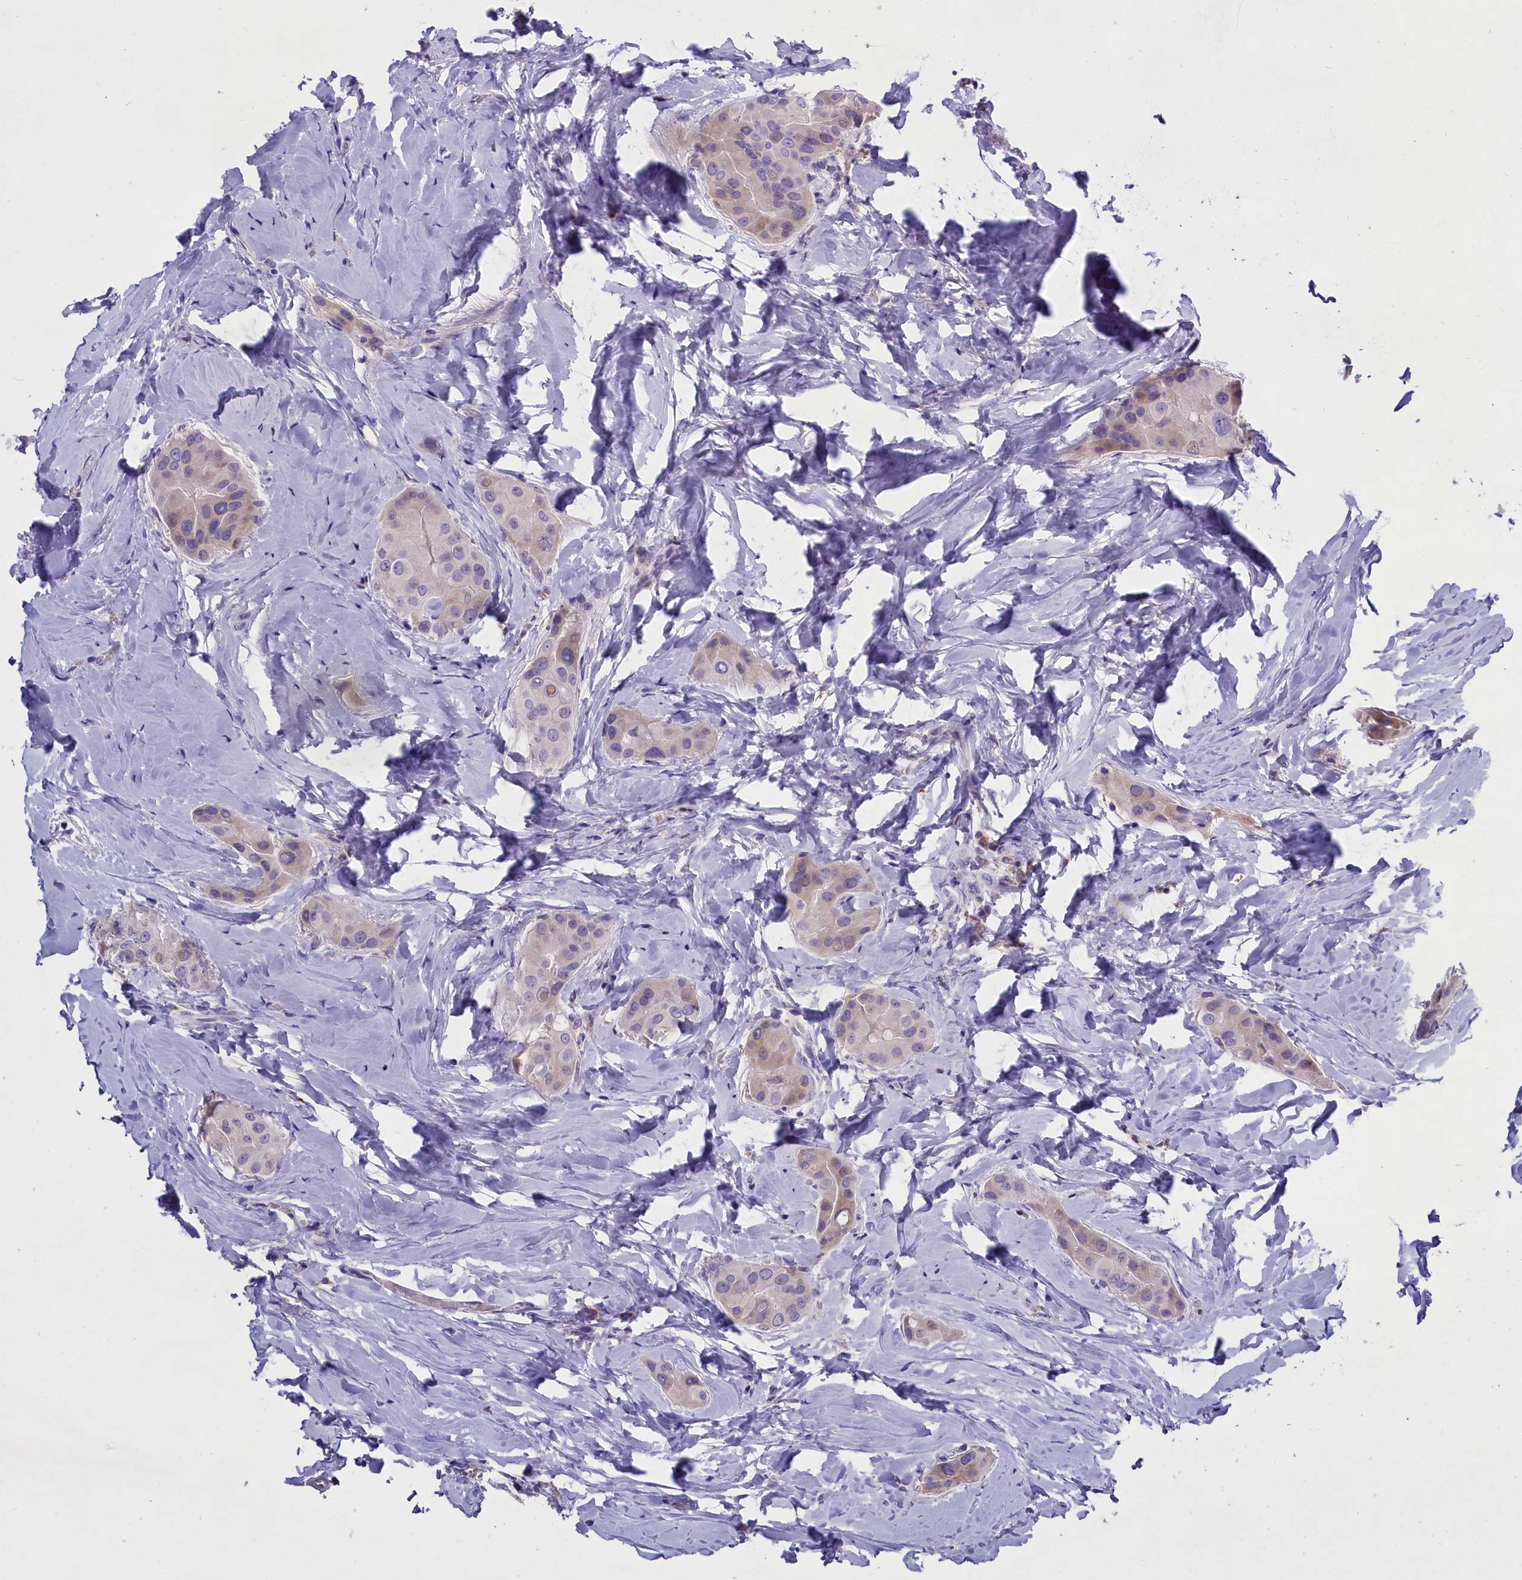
{"staining": {"intensity": "weak", "quantity": "25%-75%", "location": "cytoplasmic/membranous"}, "tissue": "thyroid cancer", "cell_type": "Tumor cells", "image_type": "cancer", "snomed": [{"axis": "morphology", "description": "Papillary adenocarcinoma, NOS"}, {"axis": "topography", "description": "Thyroid gland"}], "caption": "An immunohistochemistry micrograph of tumor tissue is shown. Protein staining in brown highlights weak cytoplasmic/membranous positivity in thyroid cancer (papillary adenocarcinoma) within tumor cells.", "gene": "ENPP6", "patient": {"sex": "male", "age": 33}}